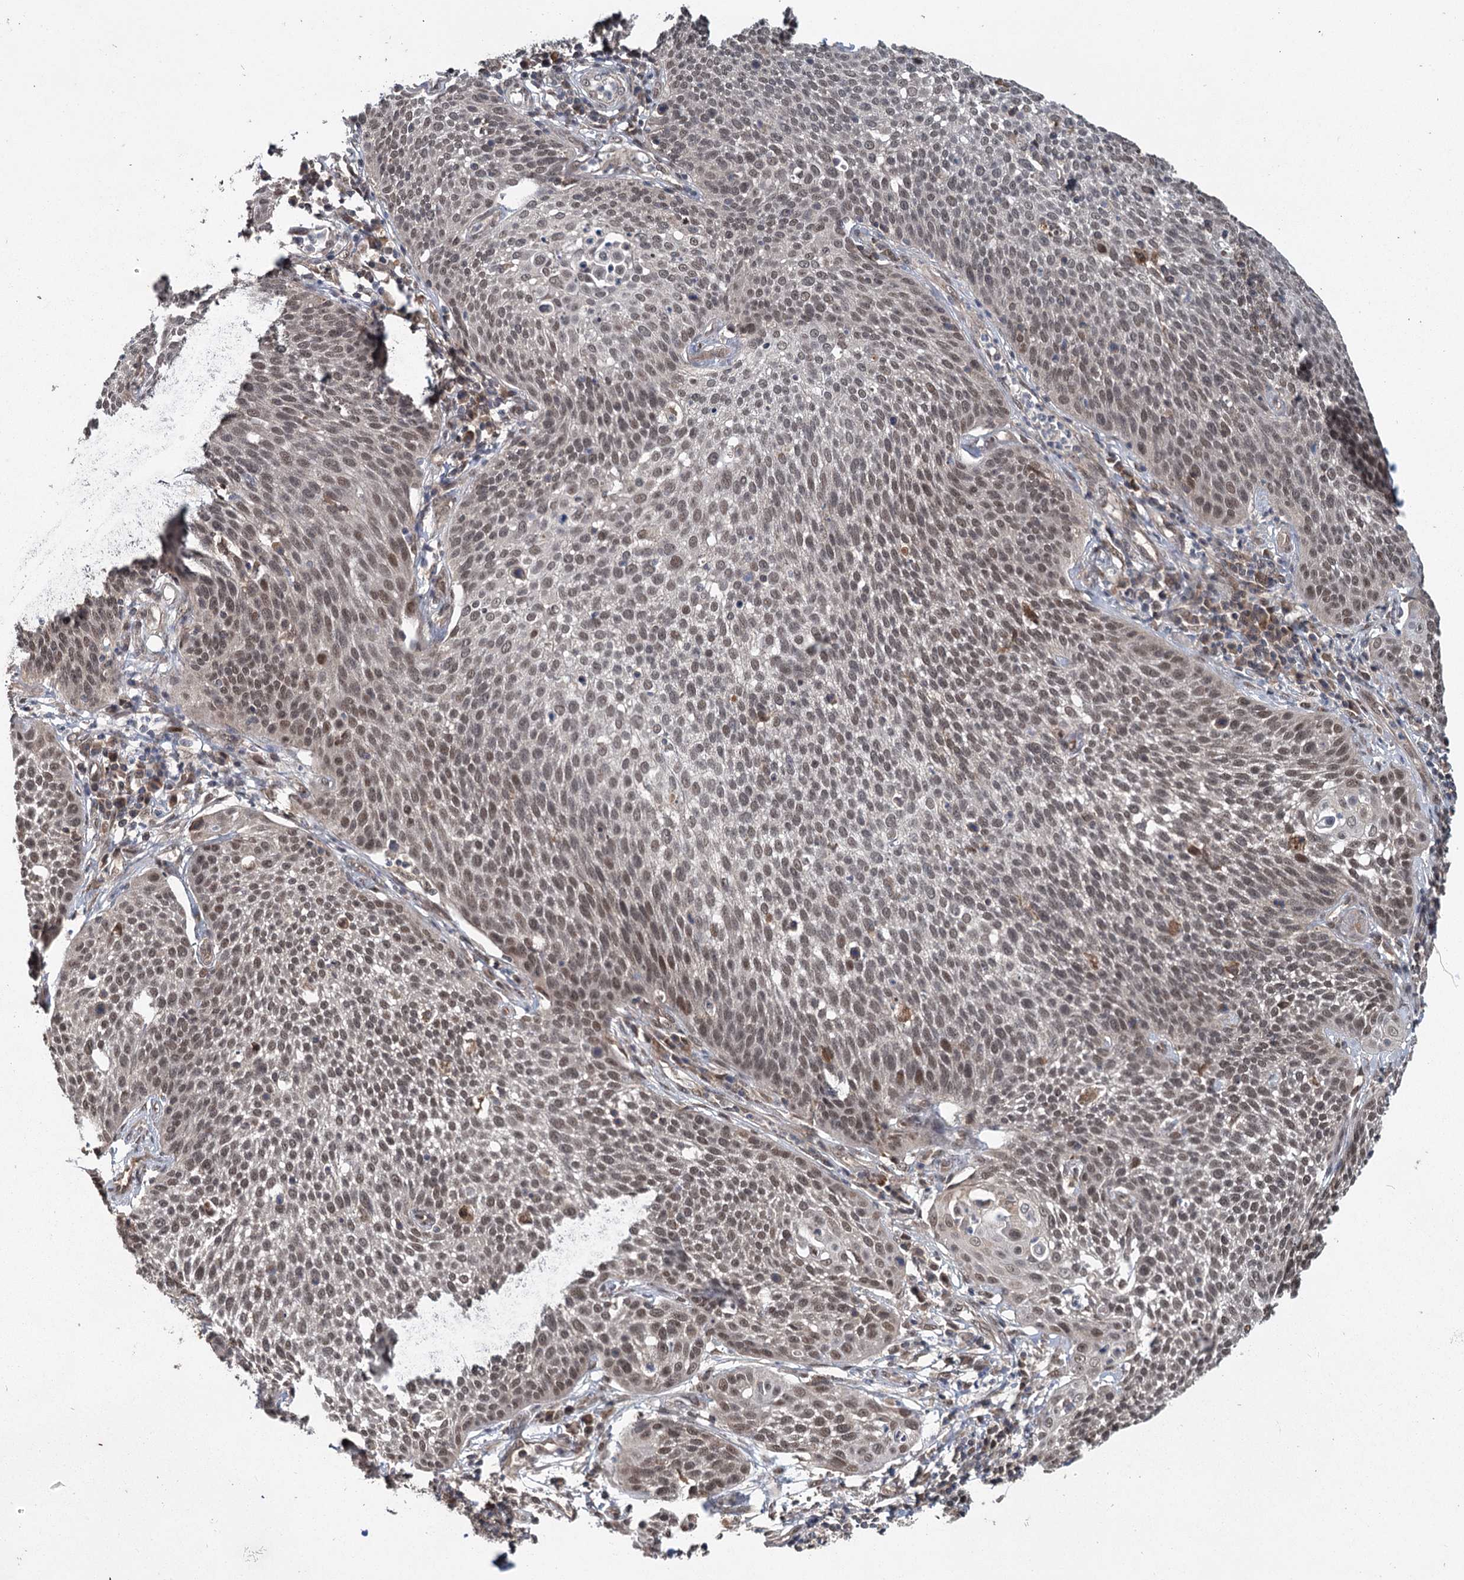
{"staining": {"intensity": "weak", "quantity": ">75%", "location": "nuclear"}, "tissue": "cervical cancer", "cell_type": "Tumor cells", "image_type": "cancer", "snomed": [{"axis": "morphology", "description": "Squamous cell carcinoma, NOS"}, {"axis": "topography", "description": "Cervix"}], "caption": "Tumor cells show low levels of weak nuclear expression in about >75% of cells in cervical cancer.", "gene": "MYG1", "patient": {"sex": "female", "age": 34}}